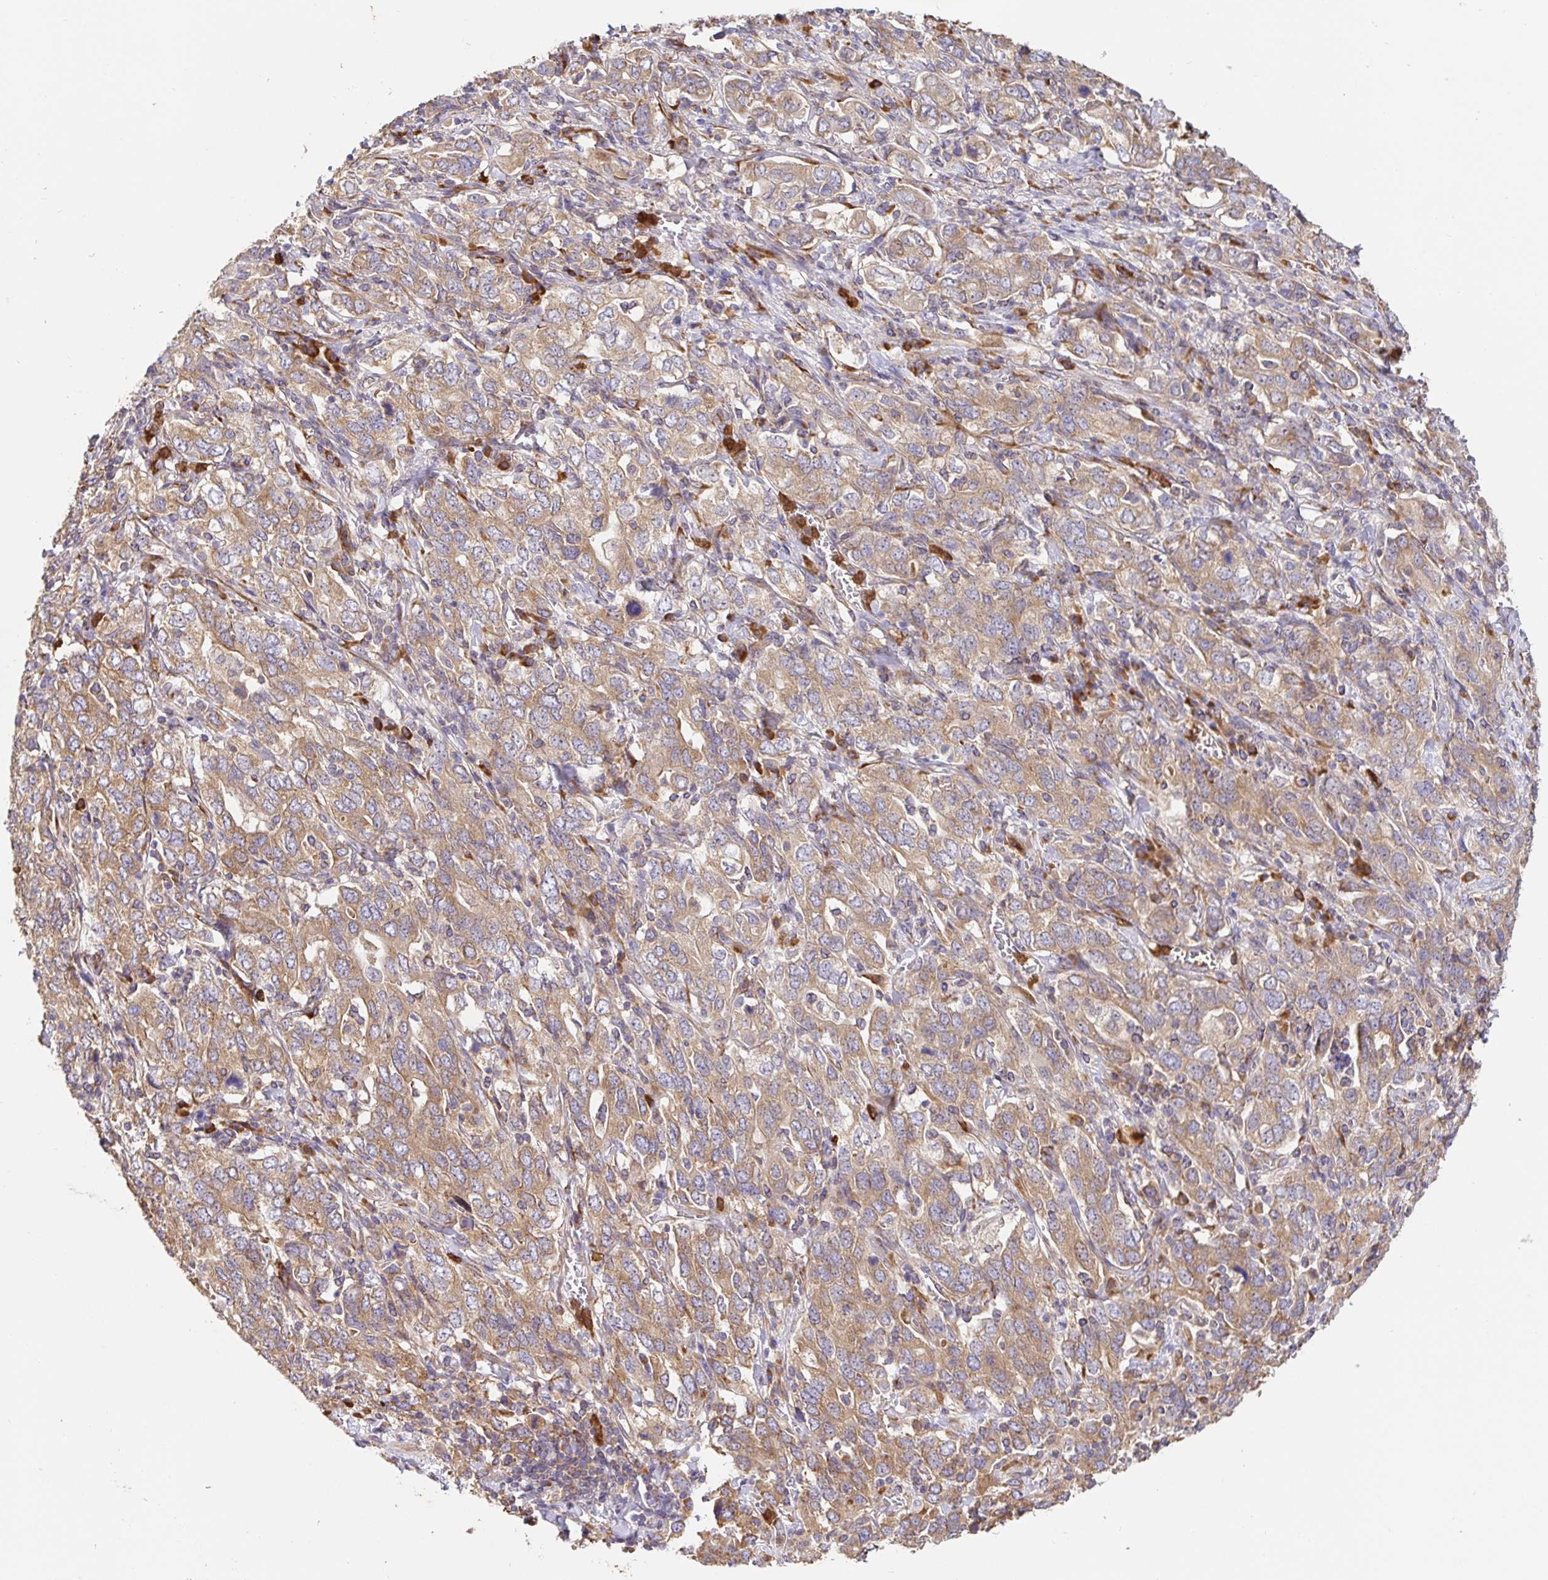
{"staining": {"intensity": "moderate", "quantity": ">75%", "location": "cytoplasmic/membranous"}, "tissue": "stomach cancer", "cell_type": "Tumor cells", "image_type": "cancer", "snomed": [{"axis": "morphology", "description": "Adenocarcinoma, NOS"}, {"axis": "topography", "description": "Stomach, upper"}, {"axis": "topography", "description": "Stomach"}], "caption": "This is a histology image of immunohistochemistry staining of adenocarcinoma (stomach), which shows moderate staining in the cytoplasmic/membranous of tumor cells.", "gene": "PDPK1", "patient": {"sex": "male", "age": 62}}